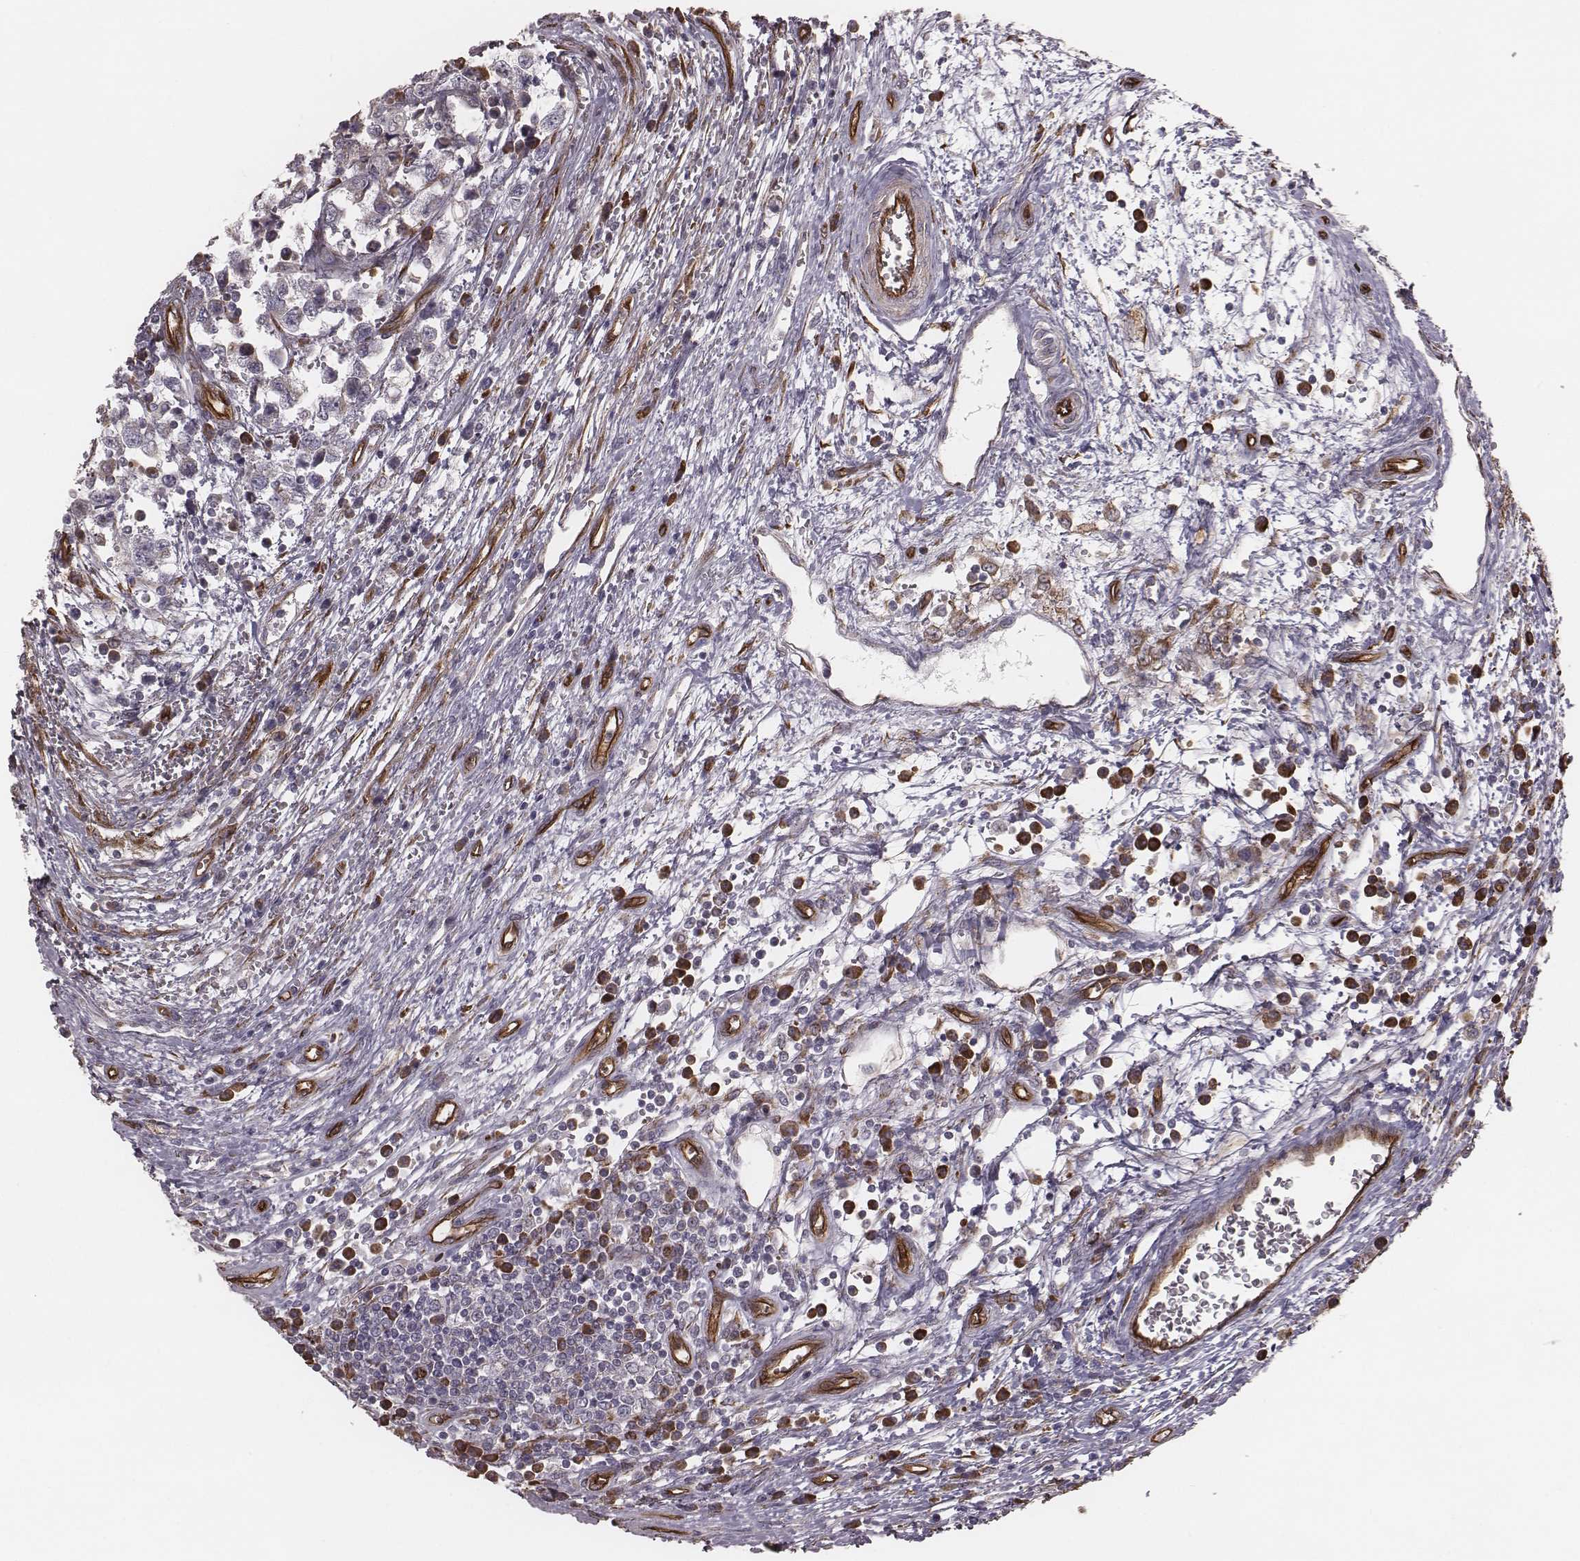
{"staining": {"intensity": "negative", "quantity": "none", "location": "none"}, "tissue": "testis cancer", "cell_type": "Tumor cells", "image_type": "cancer", "snomed": [{"axis": "morphology", "description": "Normal tissue, NOS"}, {"axis": "morphology", "description": "Seminoma, NOS"}, {"axis": "topography", "description": "Testis"}, {"axis": "topography", "description": "Epididymis"}], "caption": "Photomicrograph shows no significant protein staining in tumor cells of seminoma (testis). The staining was performed using DAB (3,3'-diaminobenzidine) to visualize the protein expression in brown, while the nuclei were stained in blue with hematoxylin (Magnification: 20x).", "gene": "PALMD", "patient": {"sex": "male", "age": 34}}